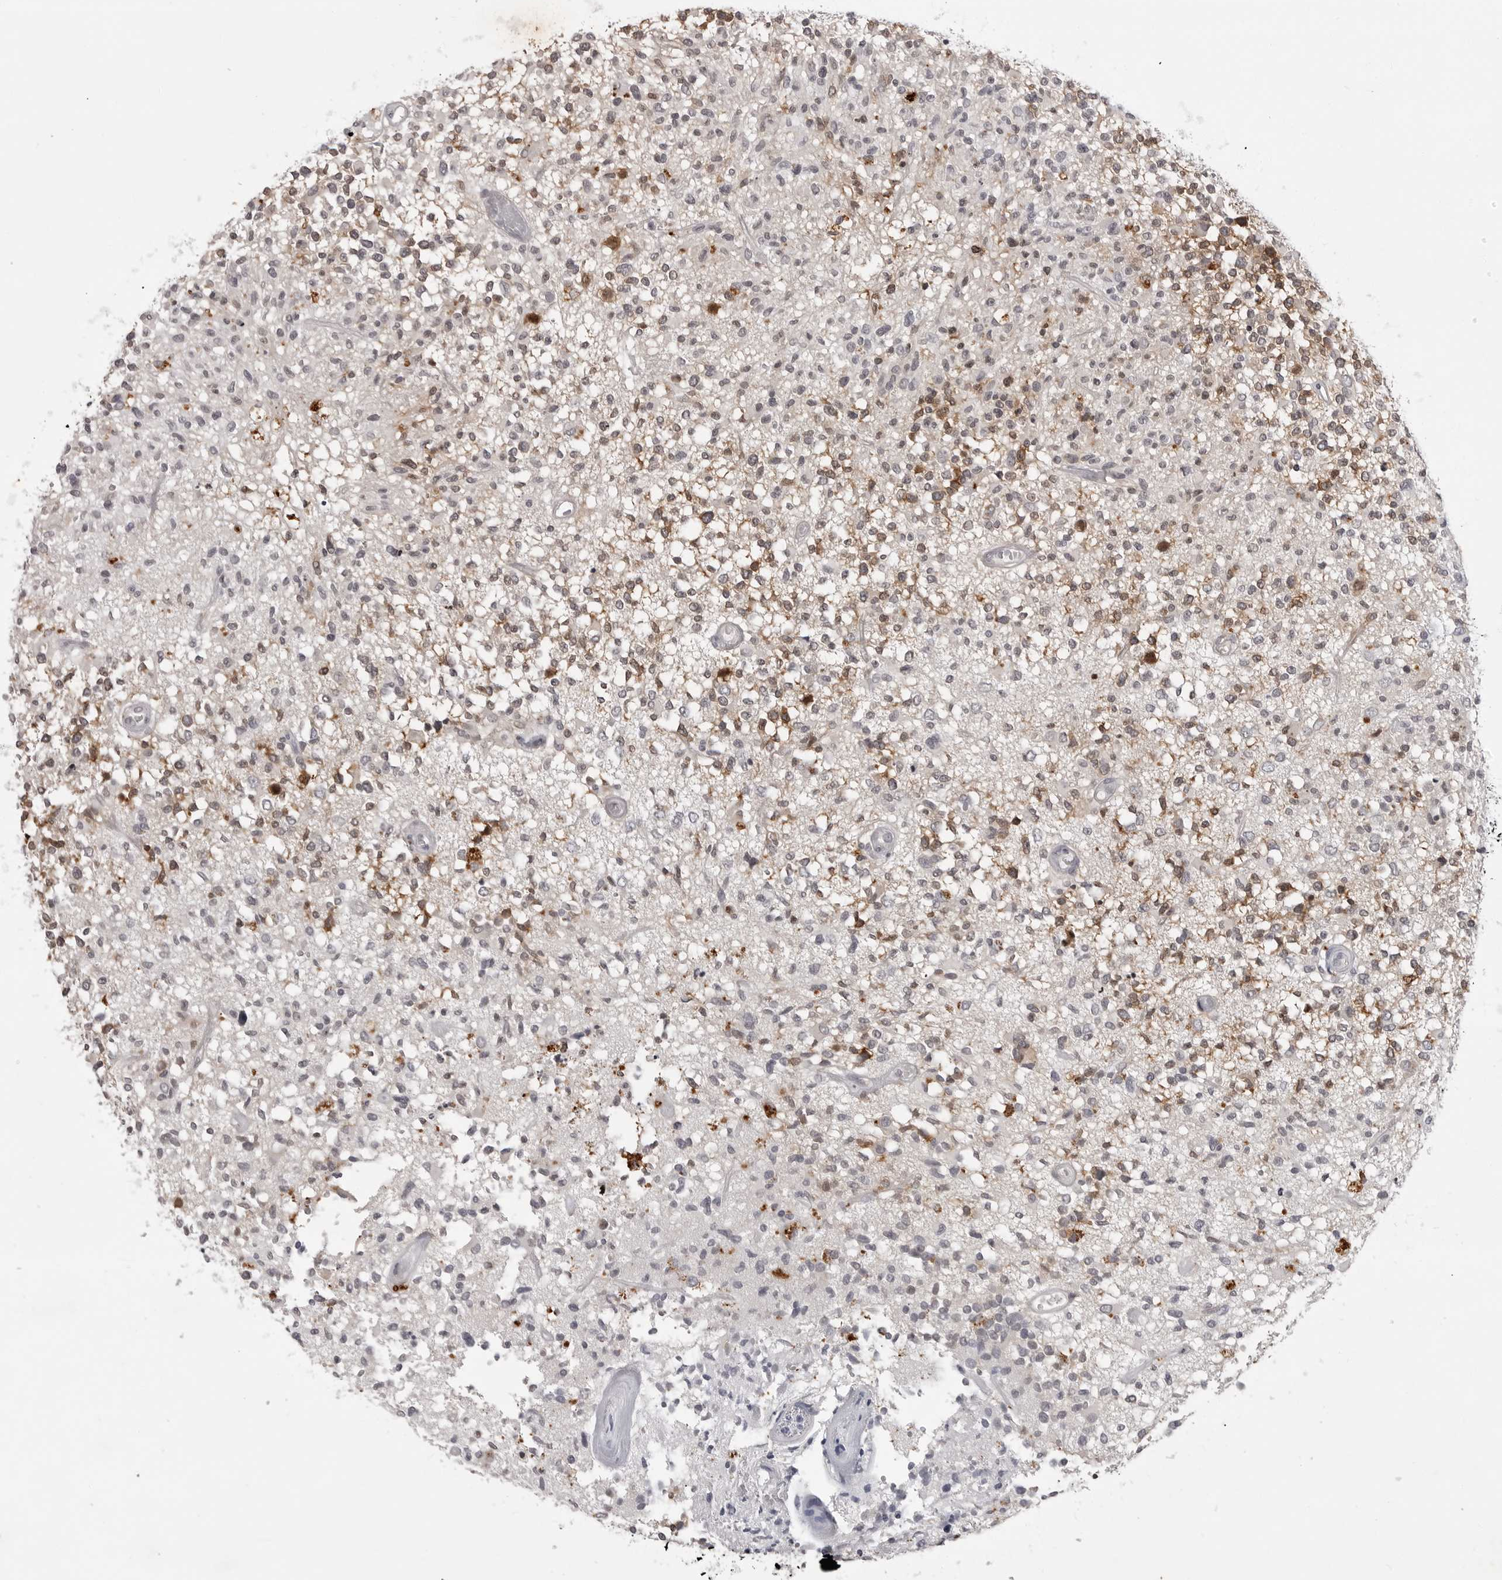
{"staining": {"intensity": "moderate", "quantity": "25%-75%", "location": "cytoplasmic/membranous"}, "tissue": "glioma", "cell_type": "Tumor cells", "image_type": "cancer", "snomed": [{"axis": "morphology", "description": "Glioma, malignant, High grade"}, {"axis": "morphology", "description": "Glioblastoma, NOS"}, {"axis": "topography", "description": "Brain"}], "caption": "Malignant high-grade glioma stained with IHC displays moderate cytoplasmic/membranous staining in about 25%-75% of tumor cells.", "gene": "RRM1", "patient": {"sex": "male", "age": 60}}